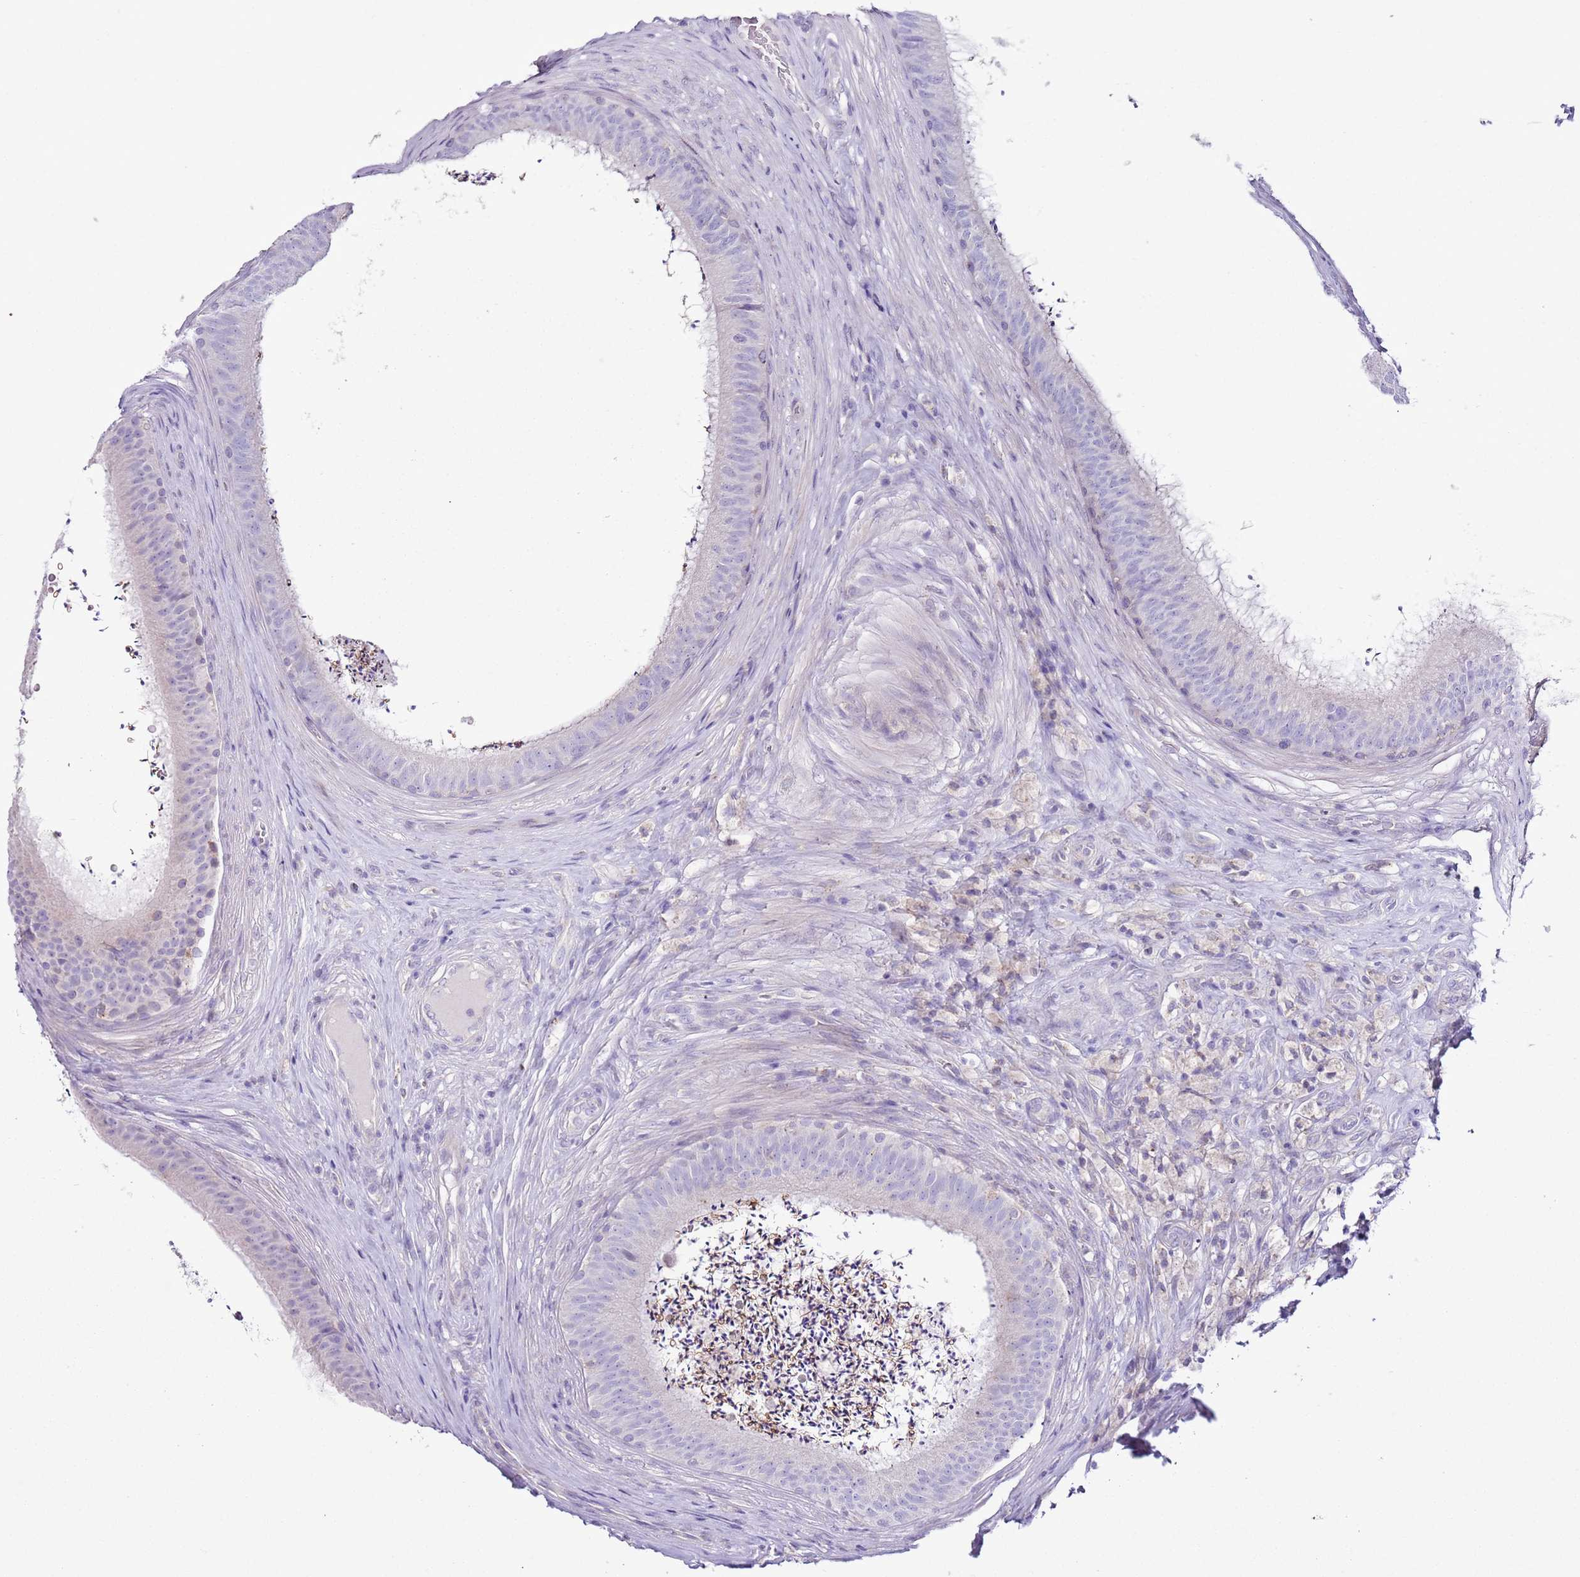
{"staining": {"intensity": "negative", "quantity": "none", "location": "none"}, "tissue": "epididymis", "cell_type": "Glandular cells", "image_type": "normal", "snomed": [{"axis": "morphology", "description": "Normal tissue, NOS"}, {"axis": "topography", "description": "Testis"}, {"axis": "topography", "description": "Epididymis"}], "caption": "DAB (3,3'-diaminobenzidine) immunohistochemical staining of benign human epididymis displays no significant expression in glandular cells.", "gene": "ZNF697", "patient": {"sex": "male", "age": 41}}